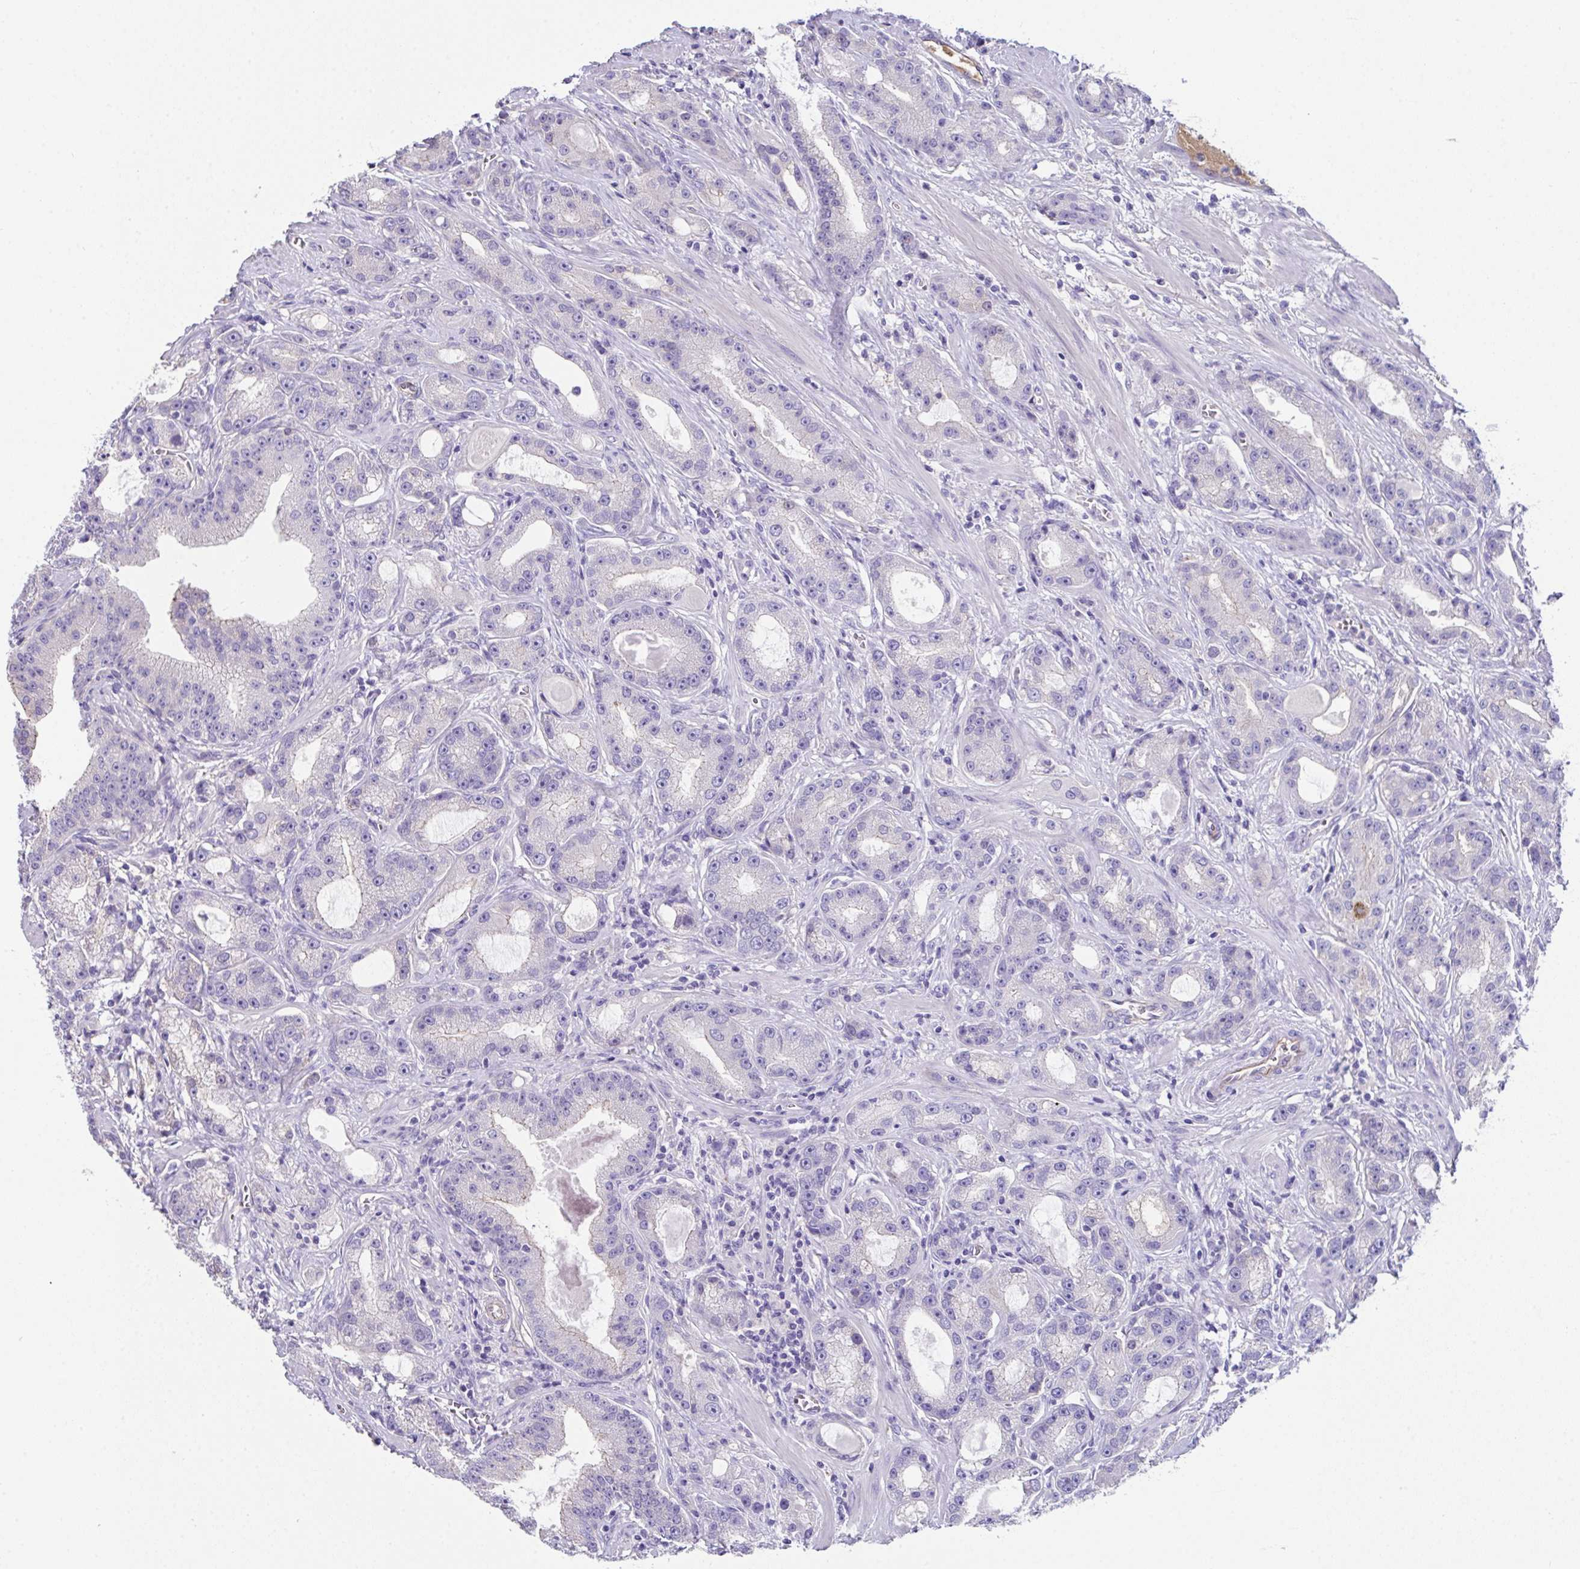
{"staining": {"intensity": "weak", "quantity": "<25%", "location": "cytoplasmic/membranous"}, "tissue": "prostate cancer", "cell_type": "Tumor cells", "image_type": "cancer", "snomed": [{"axis": "morphology", "description": "Adenocarcinoma, High grade"}, {"axis": "topography", "description": "Prostate"}], "caption": "The image shows no significant positivity in tumor cells of adenocarcinoma (high-grade) (prostate). (DAB immunohistochemistry, high magnification).", "gene": "ZNF813", "patient": {"sex": "male", "age": 65}}